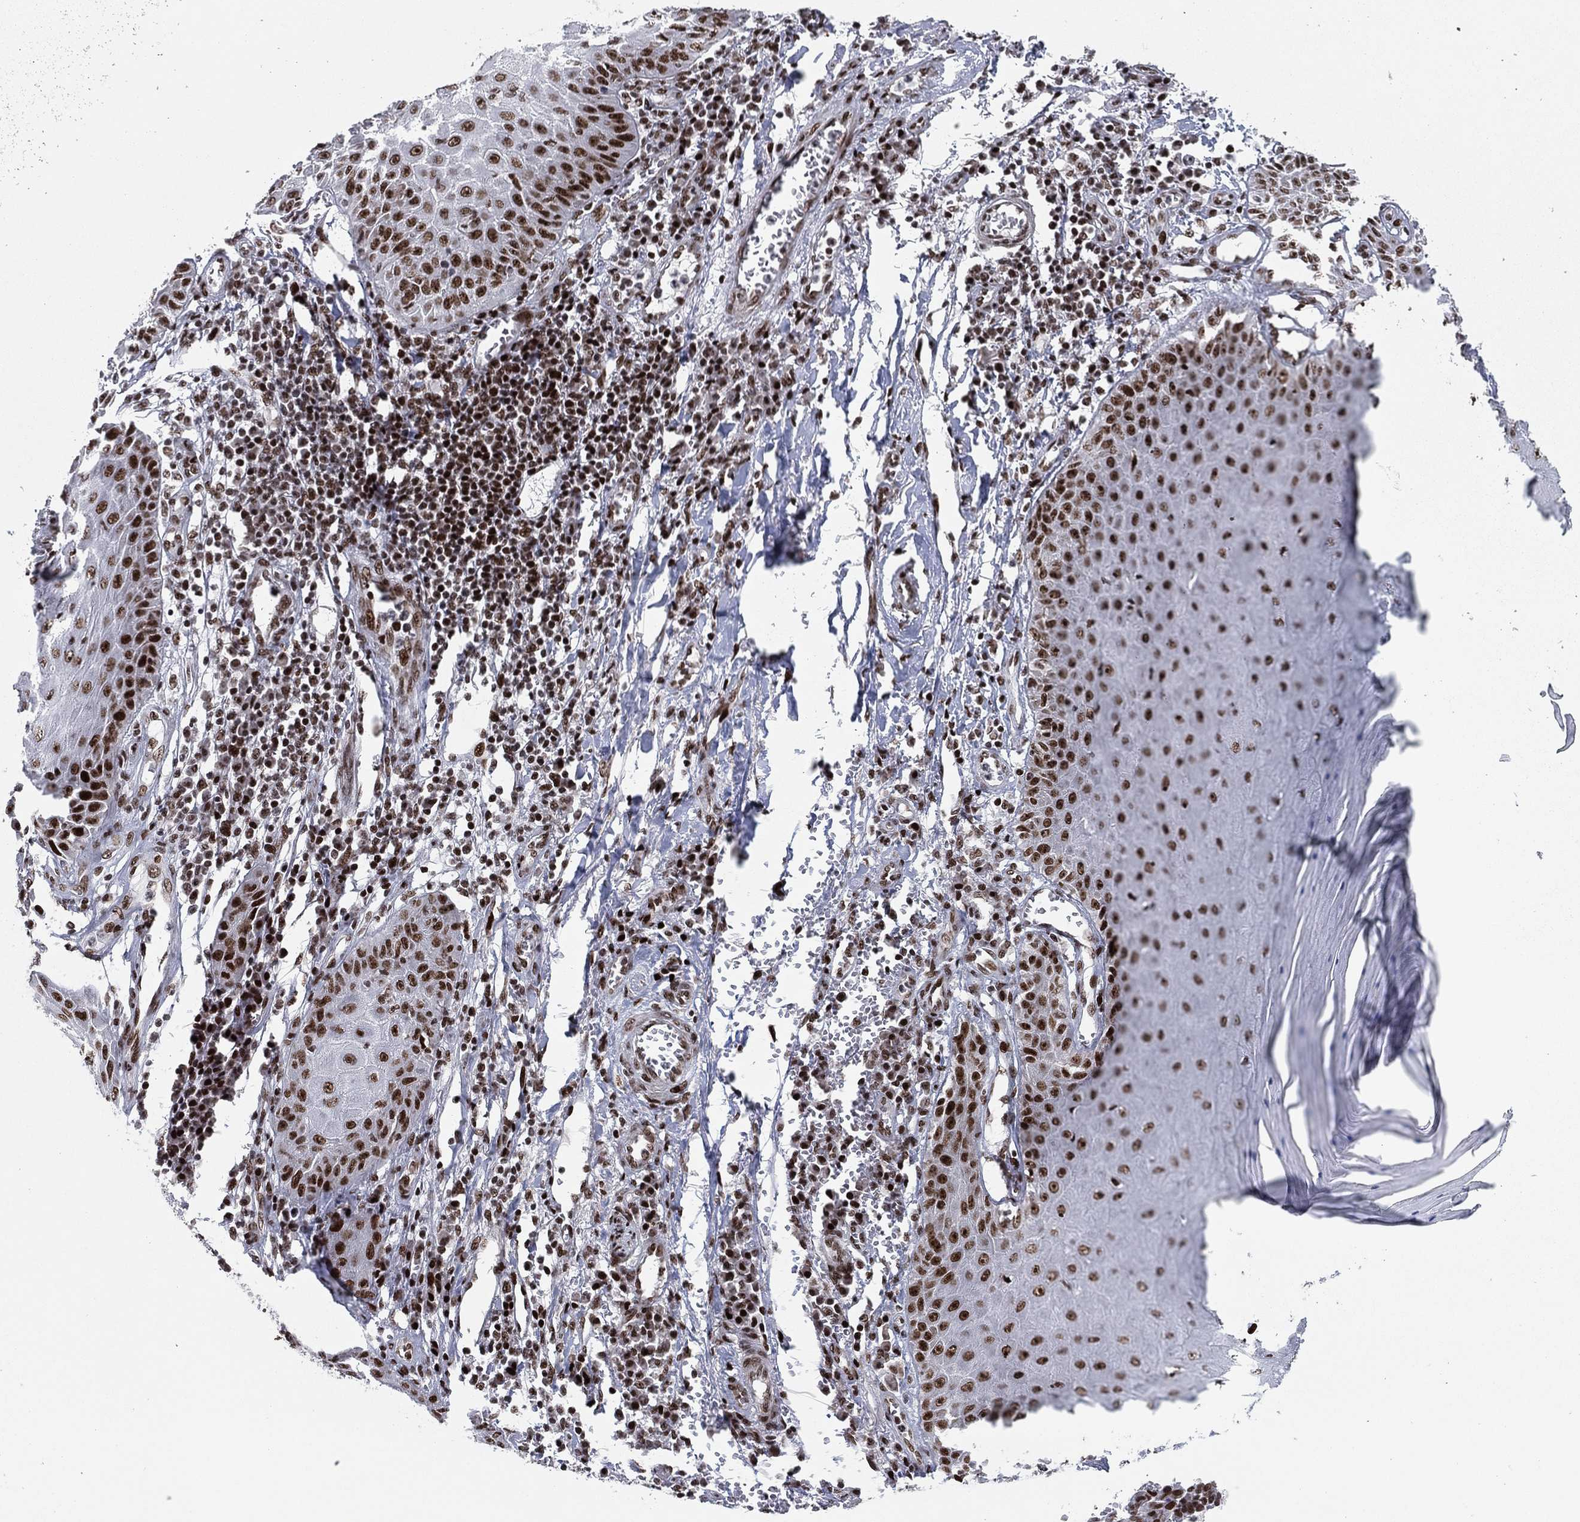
{"staining": {"intensity": "strong", "quantity": ">75%", "location": "nuclear"}, "tissue": "skin cancer", "cell_type": "Tumor cells", "image_type": "cancer", "snomed": [{"axis": "morphology", "description": "Squamous cell carcinoma, NOS"}, {"axis": "topography", "description": "Skin"}], "caption": "High-magnification brightfield microscopy of skin cancer (squamous cell carcinoma) stained with DAB (brown) and counterstained with hematoxylin (blue). tumor cells exhibit strong nuclear expression is appreciated in approximately>75% of cells.", "gene": "RTF1", "patient": {"sex": "male", "age": 70}}